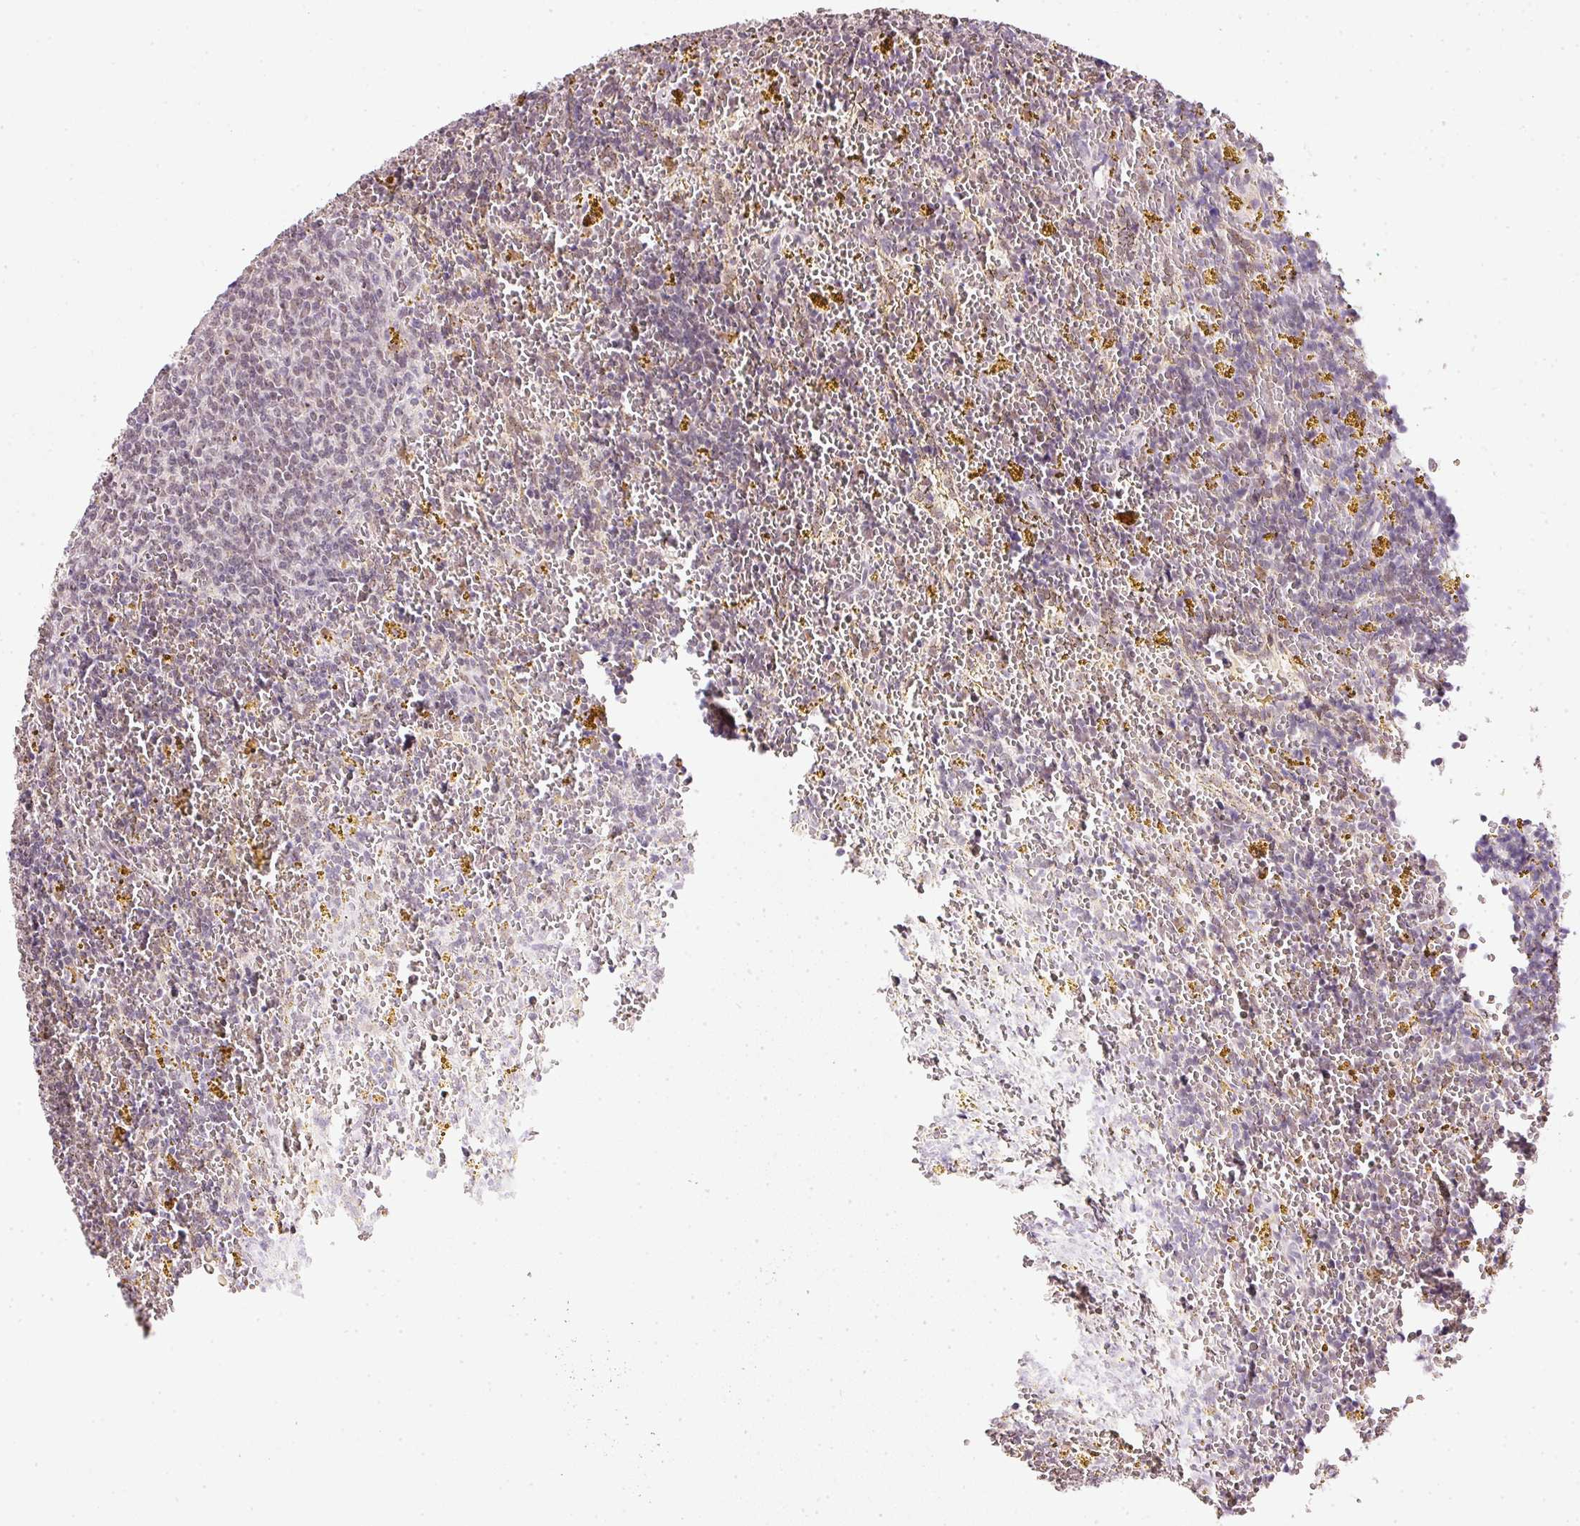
{"staining": {"intensity": "negative", "quantity": "none", "location": "none"}, "tissue": "lymphoma", "cell_type": "Tumor cells", "image_type": "cancer", "snomed": [{"axis": "morphology", "description": "Malignant lymphoma, non-Hodgkin's type, Low grade"}, {"axis": "topography", "description": "Spleen"}, {"axis": "topography", "description": "Lymph node"}], "caption": "There is no significant positivity in tumor cells of lymphoma.", "gene": "FSTL3", "patient": {"sex": "female", "age": 66}}